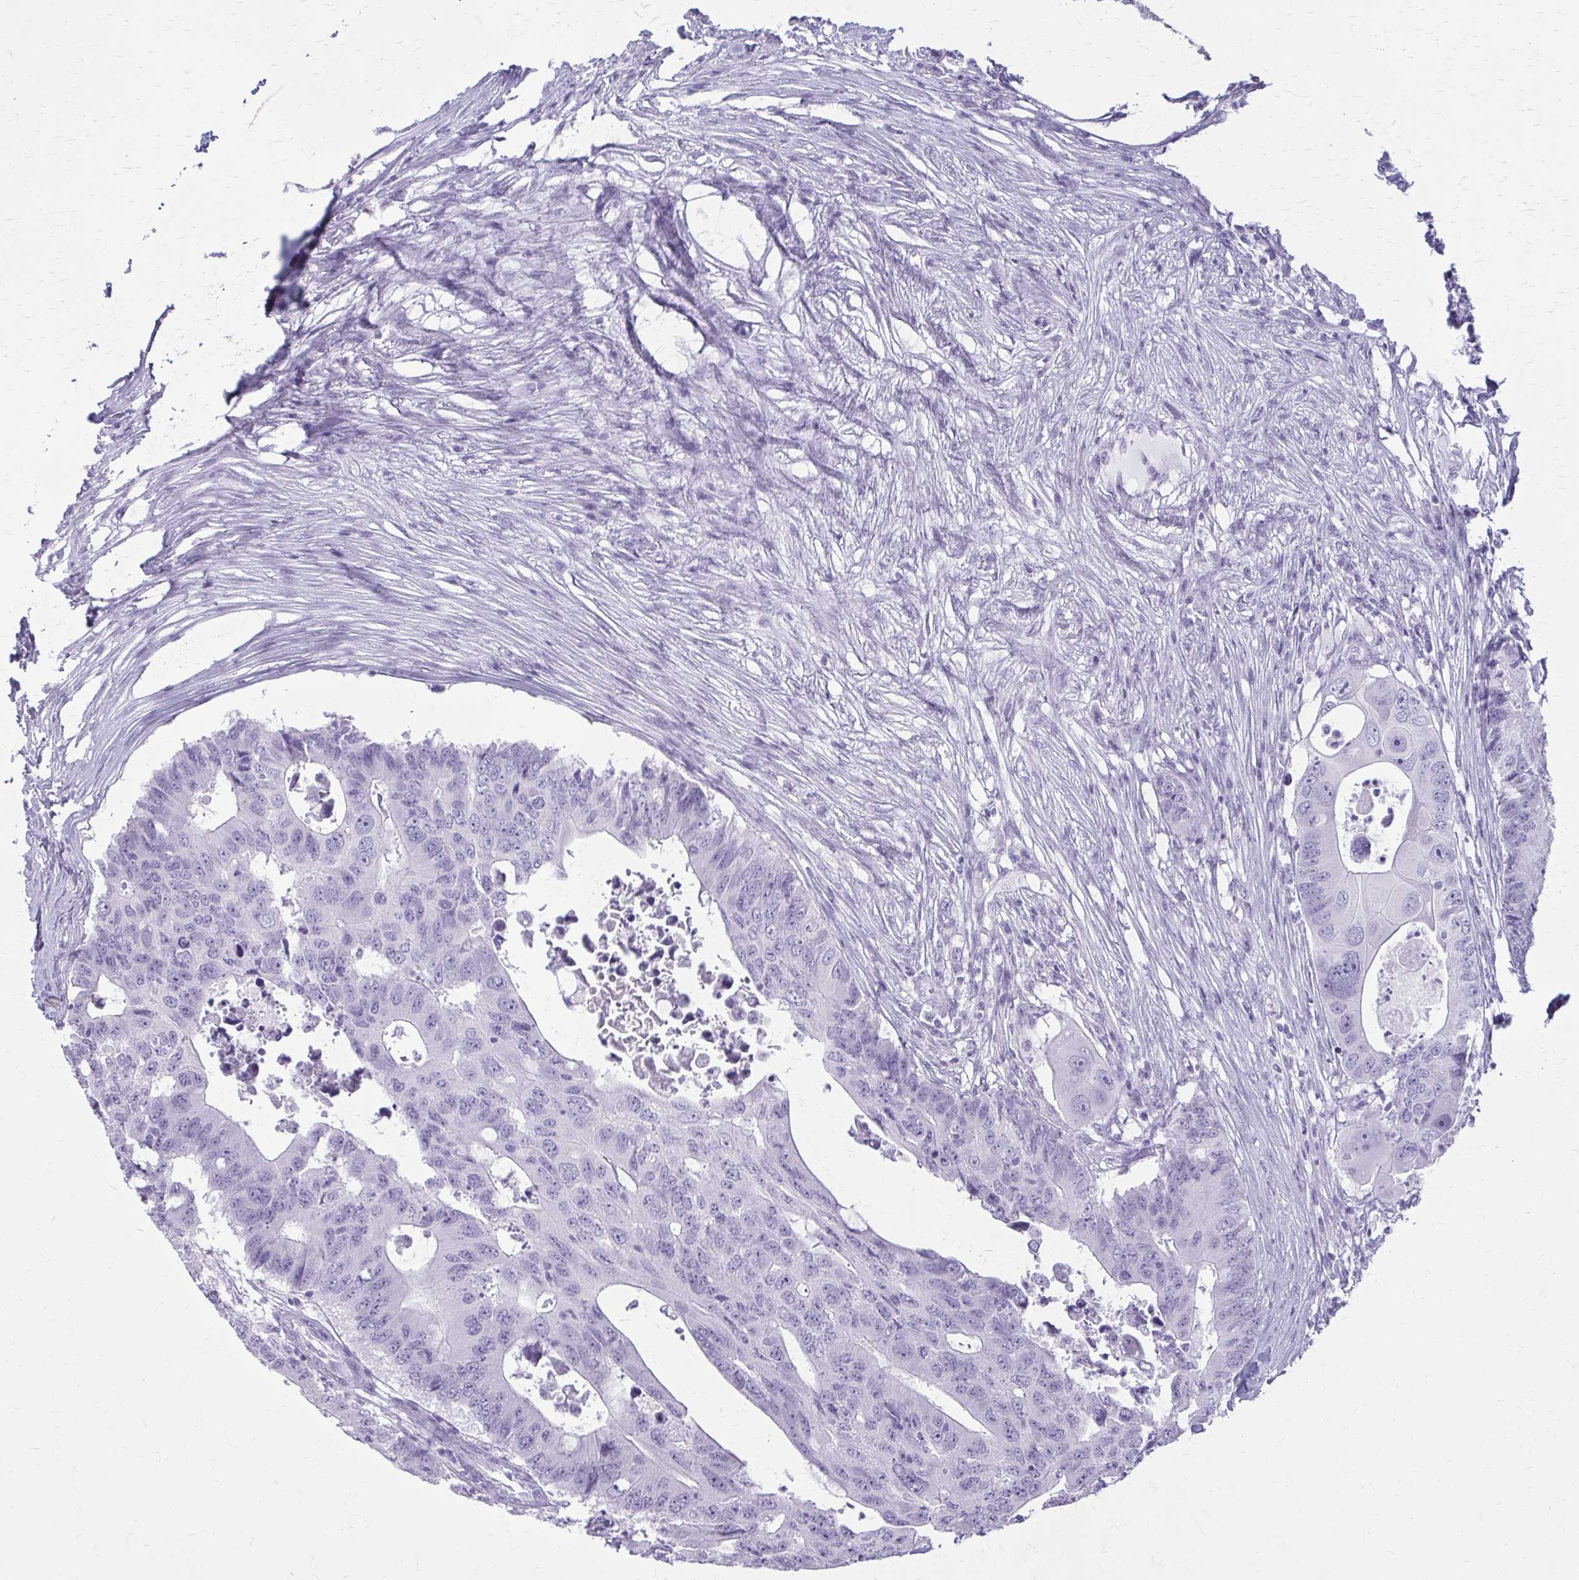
{"staining": {"intensity": "negative", "quantity": "none", "location": "none"}, "tissue": "colorectal cancer", "cell_type": "Tumor cells", "image_type": "cancer", "snomed": [{"axis": "morphology", "description": "Adenocarcinoma, NOS"}, {"axis": "topography", "description": "Colon"}], "caption": "Tumor cells show no significant protein staining in colorectal cancer (adenocarcinoma).", "gene": "KRT5", "patient": {"sex": "male", "age": 71}}